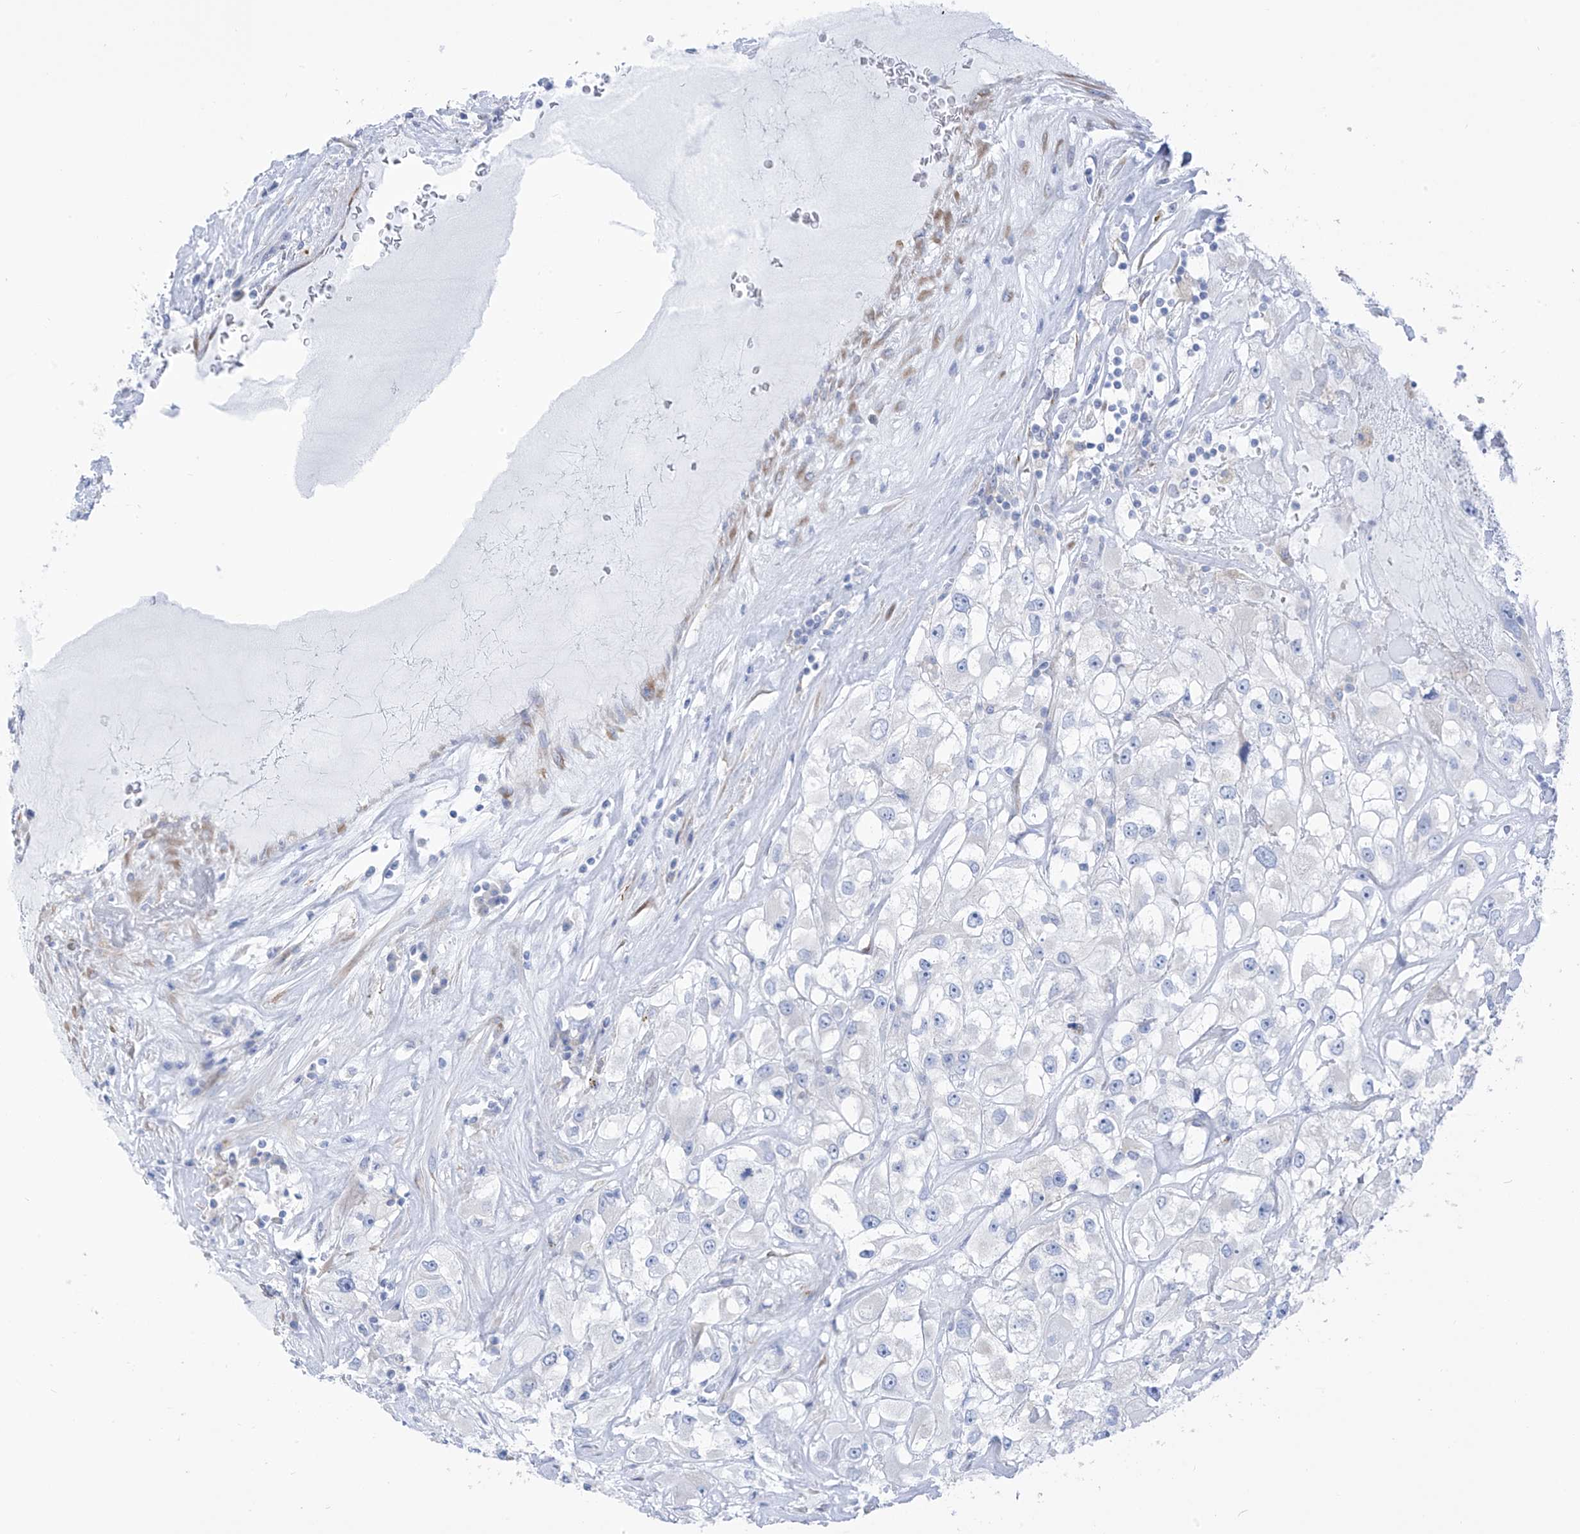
{"staining": {"intensity": "negative", "quantity": "none", "location": "none"}, "tissue": "renal cancer", "cell_type": "Tumor cells", "image_type": "cancer", "snomed": [{"axis": "morphology", "description": "Adenocarcinoma, NOS"}, {"axis": "topography", "description": "Kidney"}], "caption": "This histopathology image is of adenocarcinoma (renal) stained with IHC to label a protein in brown with the nuclei are counter-stained blue. There is no positivity in tumor cells. (DAB IHC, high magnification).", "gene": "RCN2", "patient": {"sex": "female", "age": 52}}